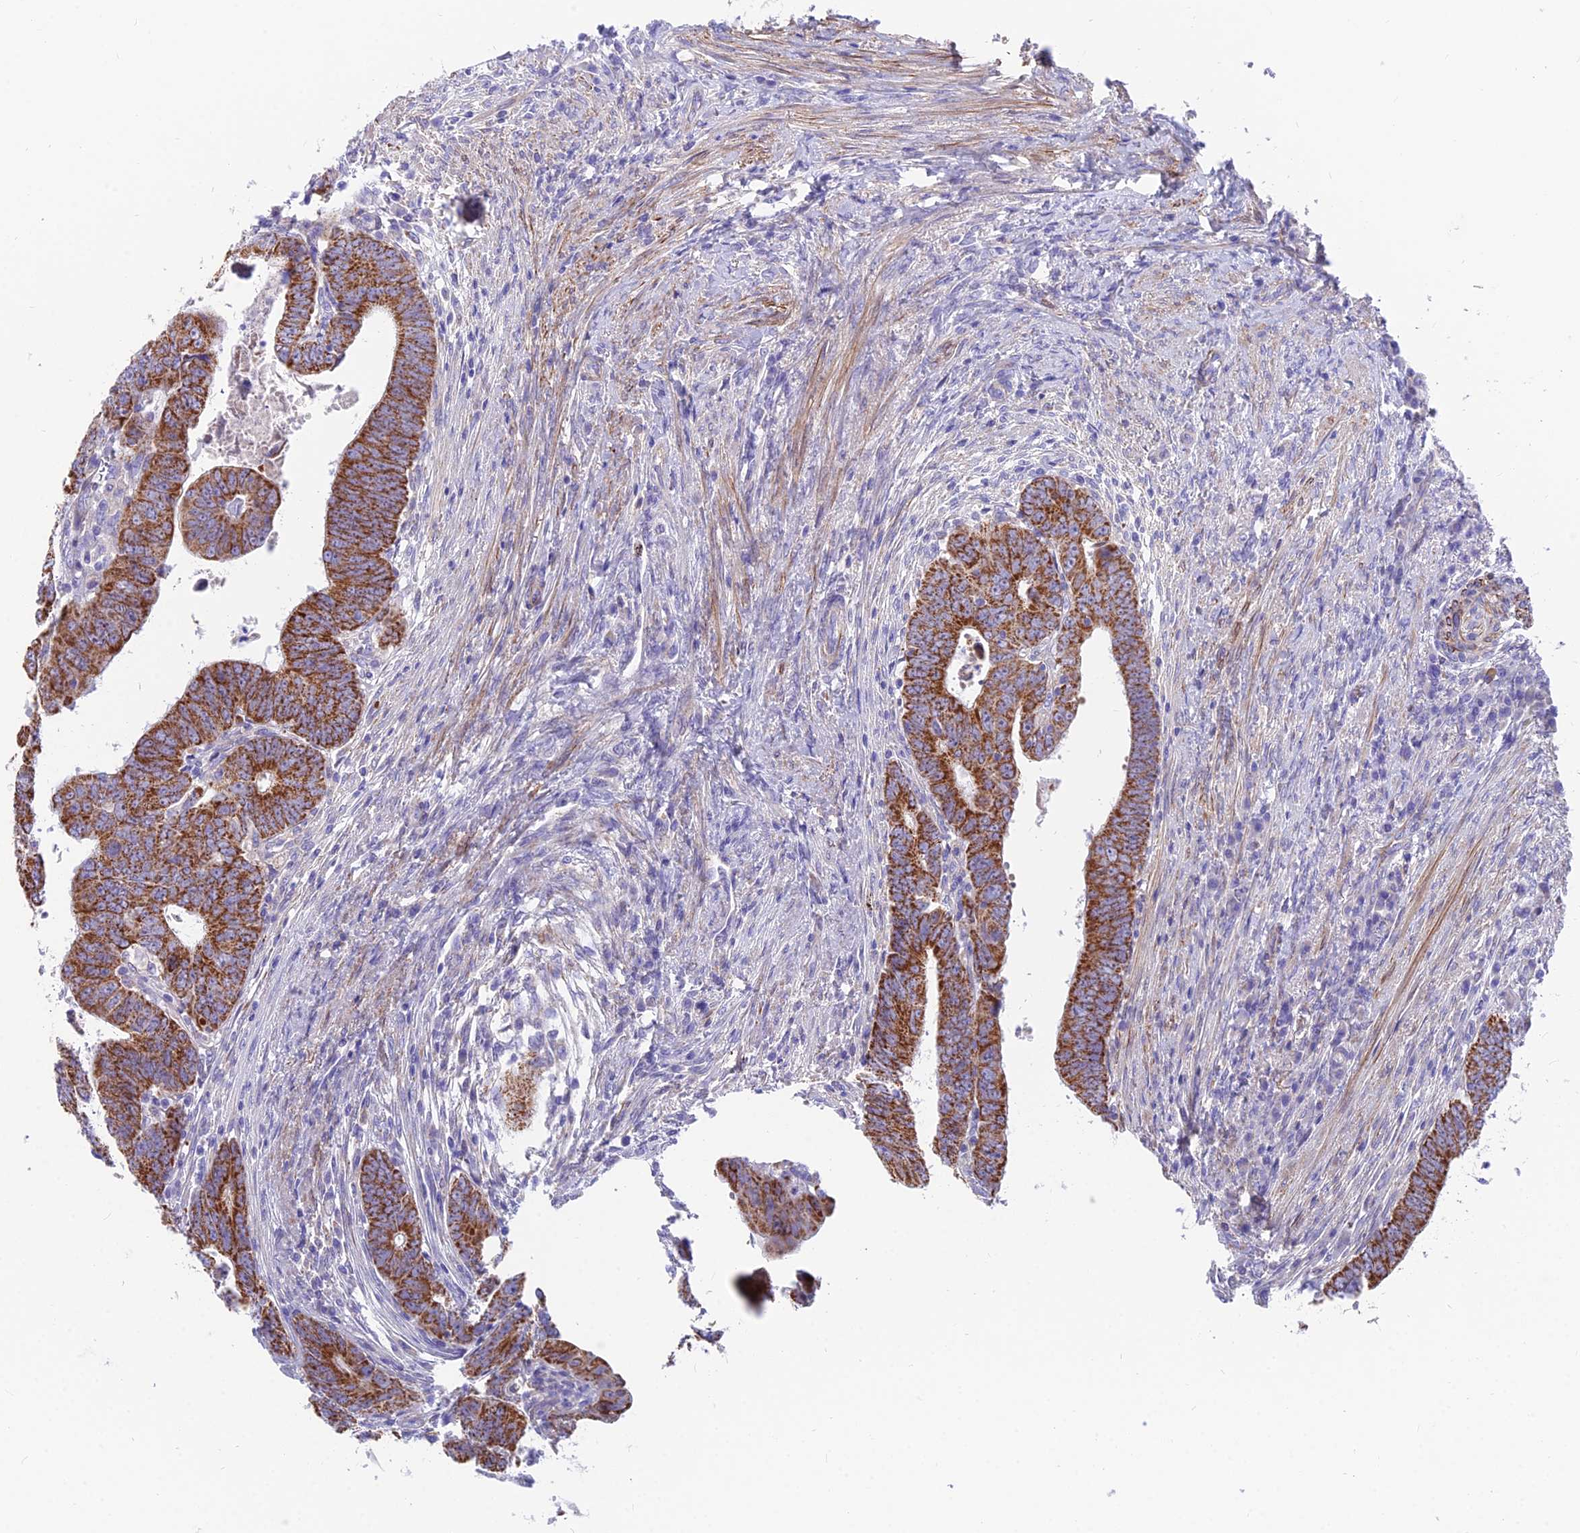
{"staining": {"intensity": "strong", "quantity": ">75%", "location": "cytoplasmic/membranous"}, "tissue": "colorectal cancer", "cell_type": "Tumor cells", "image_type": "cancer", "snomed": [{"axis": "morphology", "description": "Normal tissue, NOS"}, {"axis": "morphology", "description": "Adenocarcinoma, NOS"}, {"axis": "topography", "description": "Rectum"}], "caption": "Immunohistochemistry (IHC) staining of colorectal cancer (adenocarcinoma), which reveals high levels of strong cytoplasmic/membranous staining in about >75% of tumor cells indicating strong cytoplasmic/membranous protein staining. The staining was performed using DAB (3,3'-diaminobenzidine) (brown) for protein detection and nuclei were counterstained in hematoxylin (blue).", "gene": "TIGD6", "patient": {"sex": "female", "age": 65}}